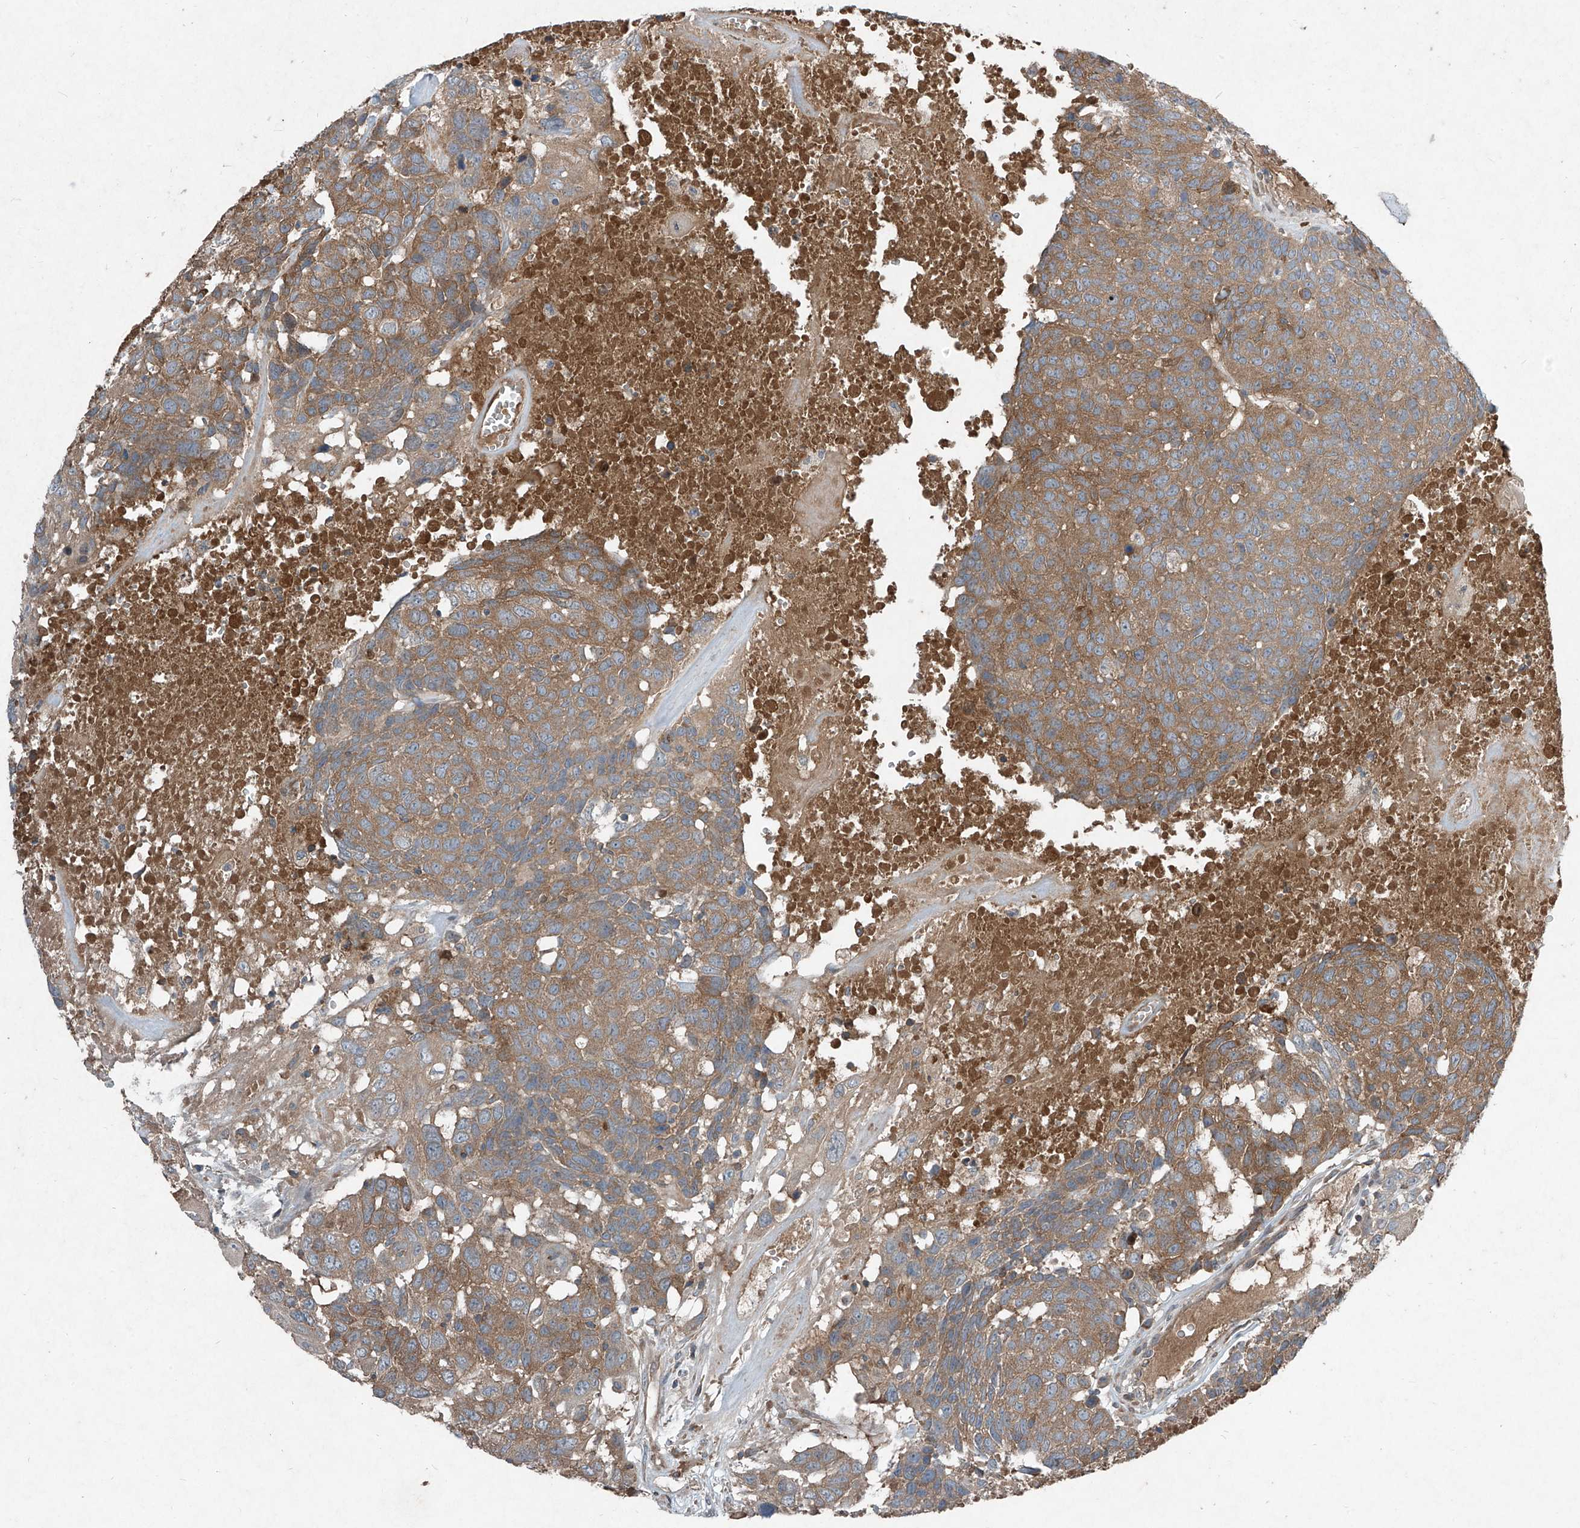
{"staining": {"intensity": "moderate", "quantity": ">75%", "location": "cytoplasmic/membranous"}, "tissue": "head and neck cancer", "cell_type": "Tumor cells", "image_type": "cancer", "snomed": [{"axis": "morphology", "description": "Squamous cell carcinoma, NOS"}, {"axis": "topography", "description": "Head-Neck"}], "caption": "Moderate cytoplasmic/membranous positivity for a protein is appreciated in about >75% of tumor cells of head and neck squamous cell carcinoma using IHC.", "gene": "FOXRED2", "patient": {"sex": "male", "age": 66}}